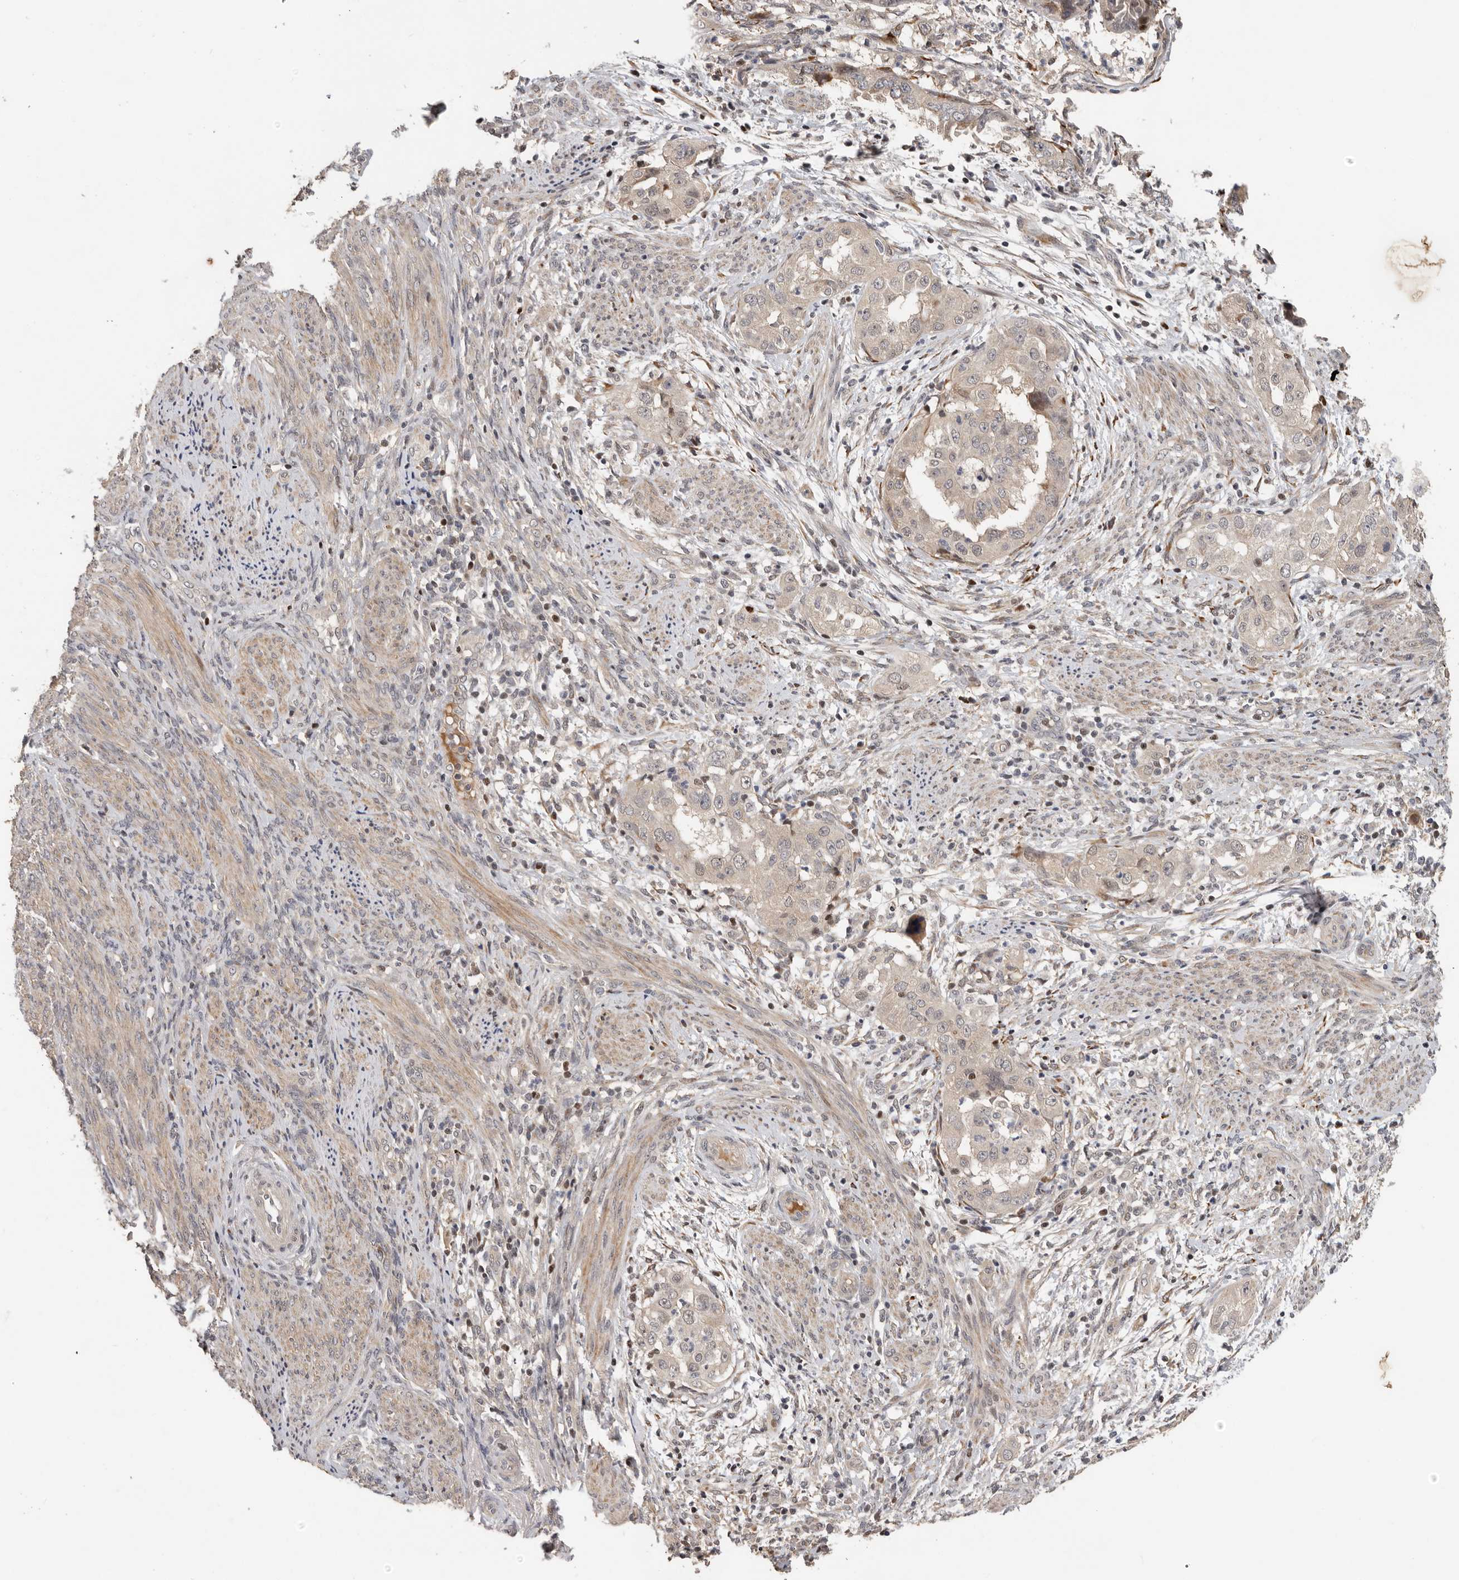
{"staining": {"intensity": "moderate", "quantity": "<25%", "location": "nuclear"}, "tissue": "endometrial cancer", "cell_type": "Tumor cells", "image_type": "cancer", "snomed": [{"axis": "morphology", "description": "Adenocarcinoma, NOS"}, {"axis": "topography", "description": "Endometrium"}], "caption": "IHC photomicrograph of neoplastic tissue: human endometrial cancer stained using IHC displays low levels of moderate protein expression localized specifically in the nuclear of tumor cells, appearing as a nuclear brown color.", "gene": "HENMT1", "patient": {"sex": "female", "age": 85}}